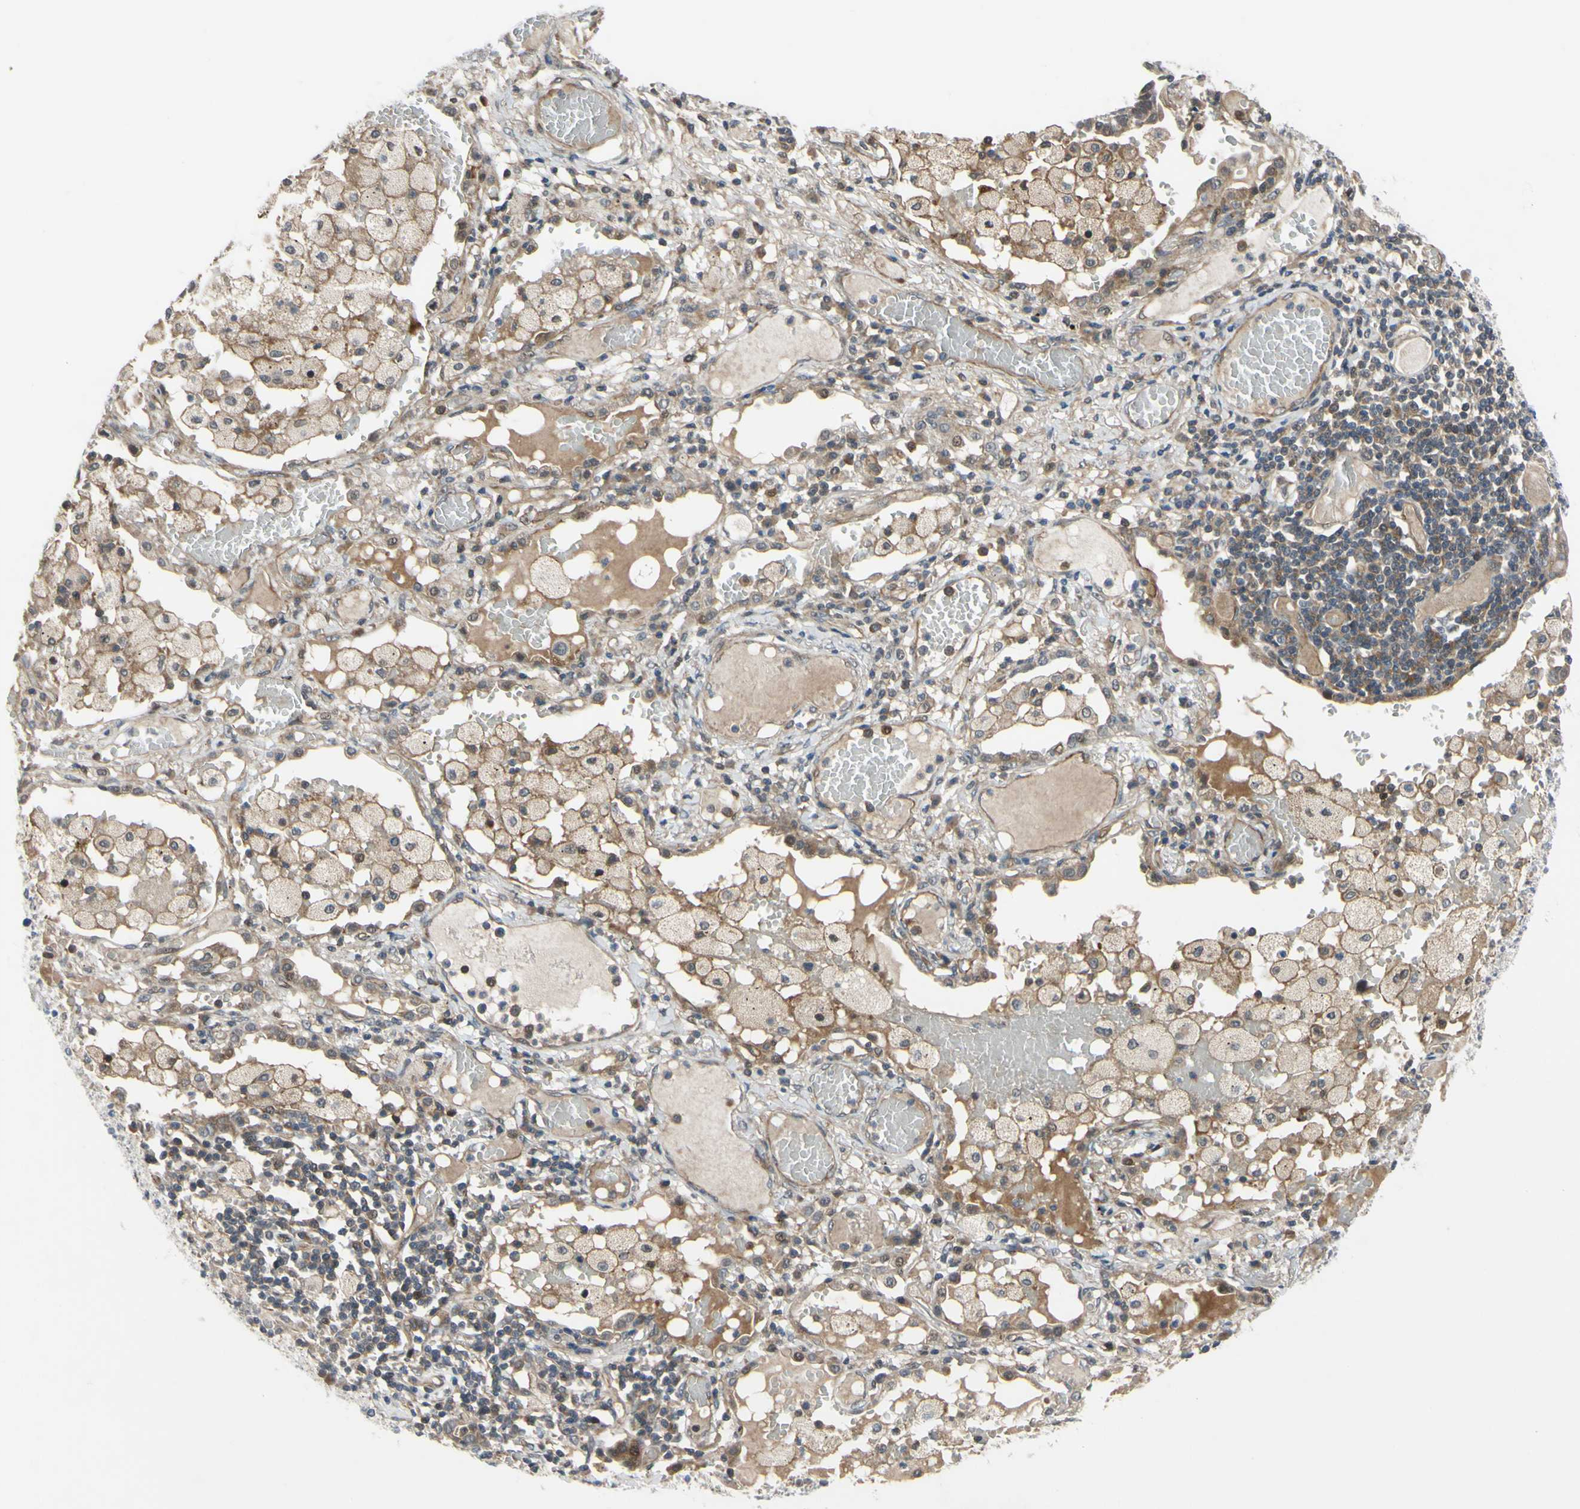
{"staining": {"intensity": "moderate", "quantity": ">75%", "location": "cytoplasmic/membranous,nuclear"}, "tissue": "lung cancer", "cell_type": "Tumor cells", "image_type": "cancer", "snomed": [{"axis": "morphology", "description": "Squamous cell carcinoma, NOS"}, {"axis": "topography", "description": "Lung"}], "caption": "Protein staining of lung cancer (squamous cell carcinoma) tissue demonstrates moderate cytoplasmic/membranous and nuclear staining in about >75% of tumor cells. The protein of interest is stained brown, and the nuclei are stained in blue (DAB IHC with brightfield microscopy, high magnification).", "gene": "COMMD9", "patient": {"sex": "male", "age": 71}}